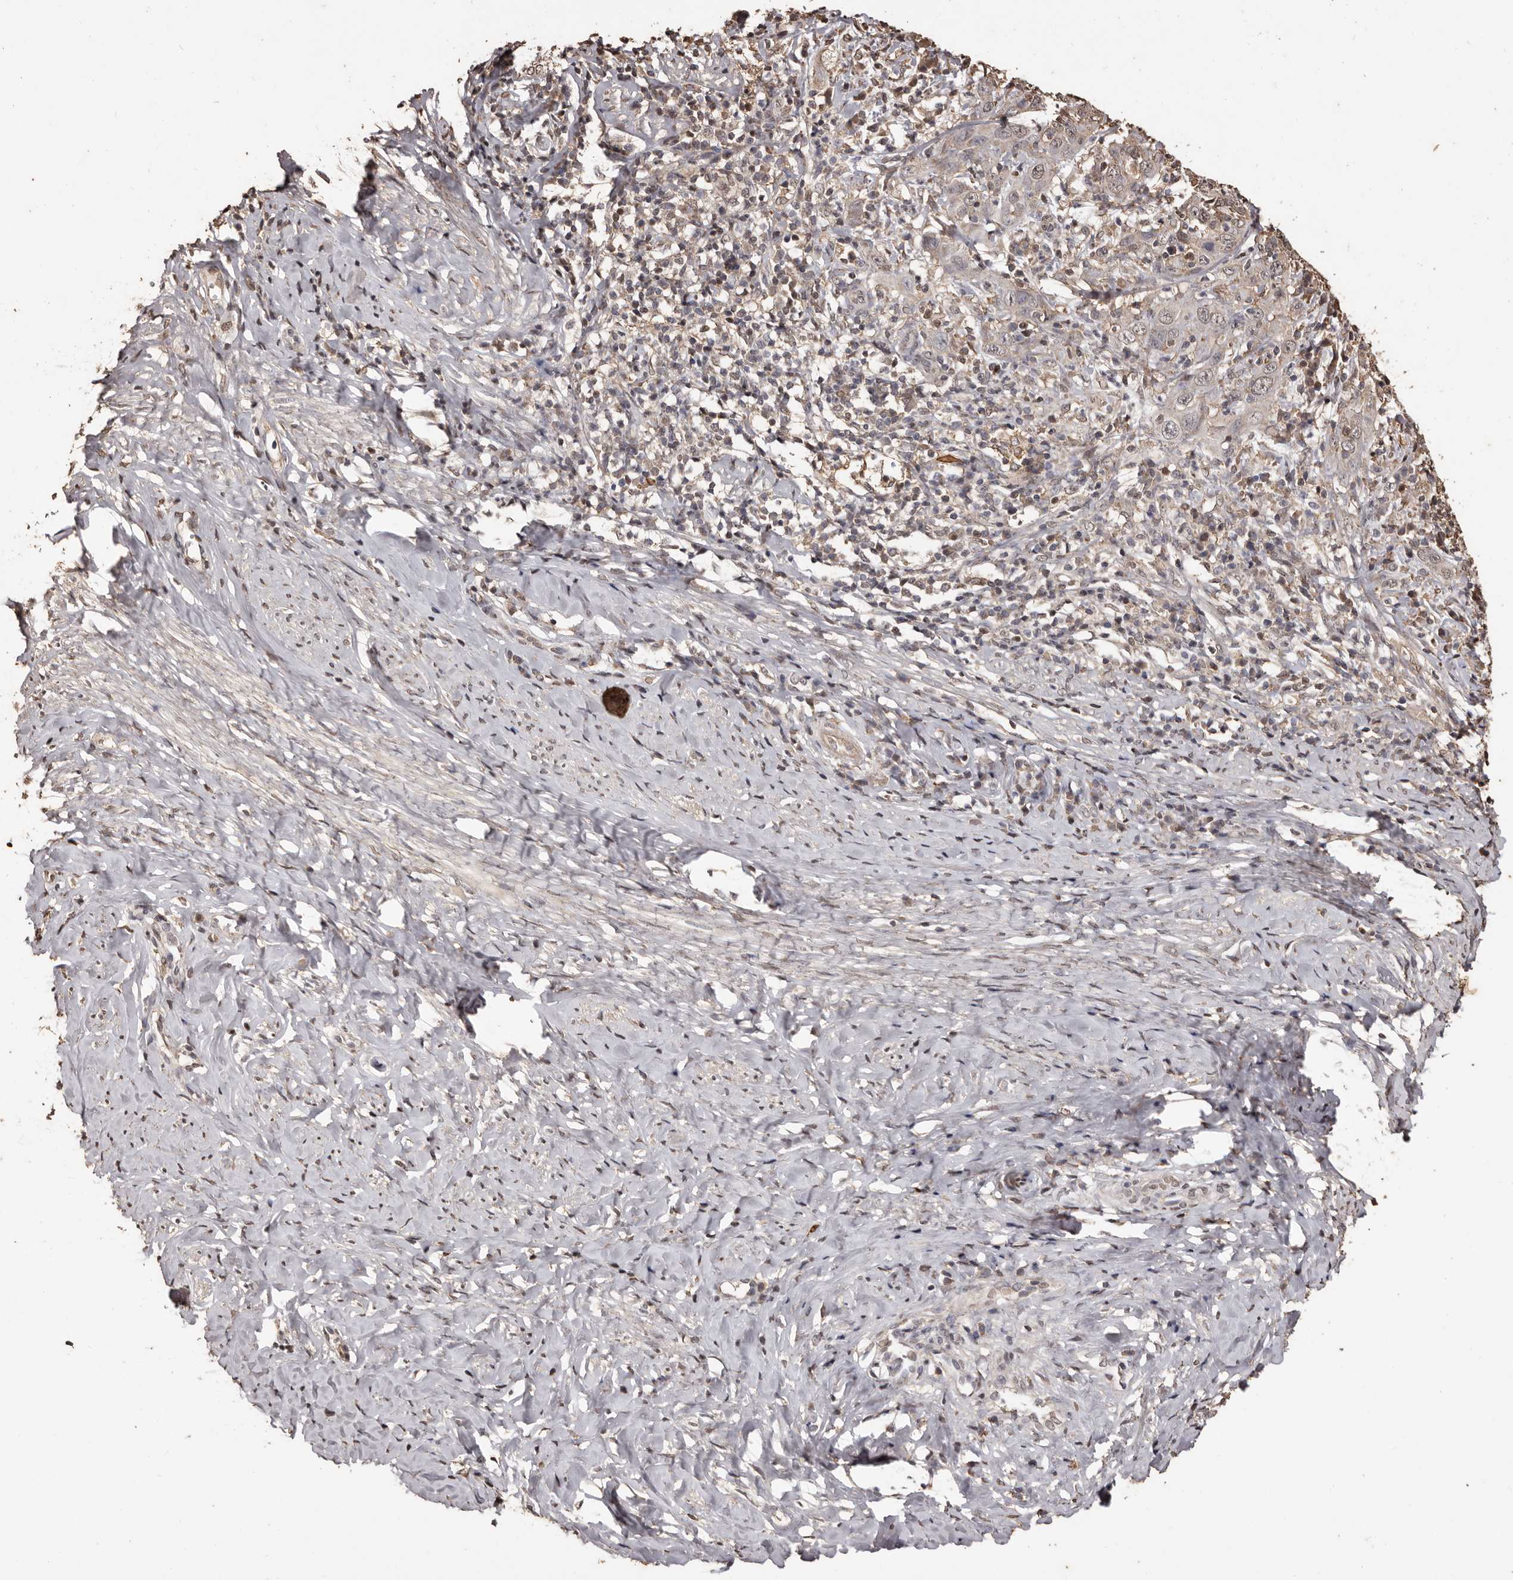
{"staining": {"intensity": "negative", "quantity": "none", "location": "none"}, "tissue": "cervical cancer", "cell_type": "Tumor cells", "image_type": "cancer", "snomed": [{"axis": "morphology", "description": "Squamous cell carcinoma, NOS"}, {"axis": "topography", "description": "Cervix"}], "caption": "Immunohistochemistry micrograph of neoplastic tissue: human cervical squamous cell carcinoma stained with DAB (3,3'-diaminobenzidine) shows no significant protein positivity in tumor cells.", "gene": "NAV1", "patient": {"sex": "female", "age": 46}}